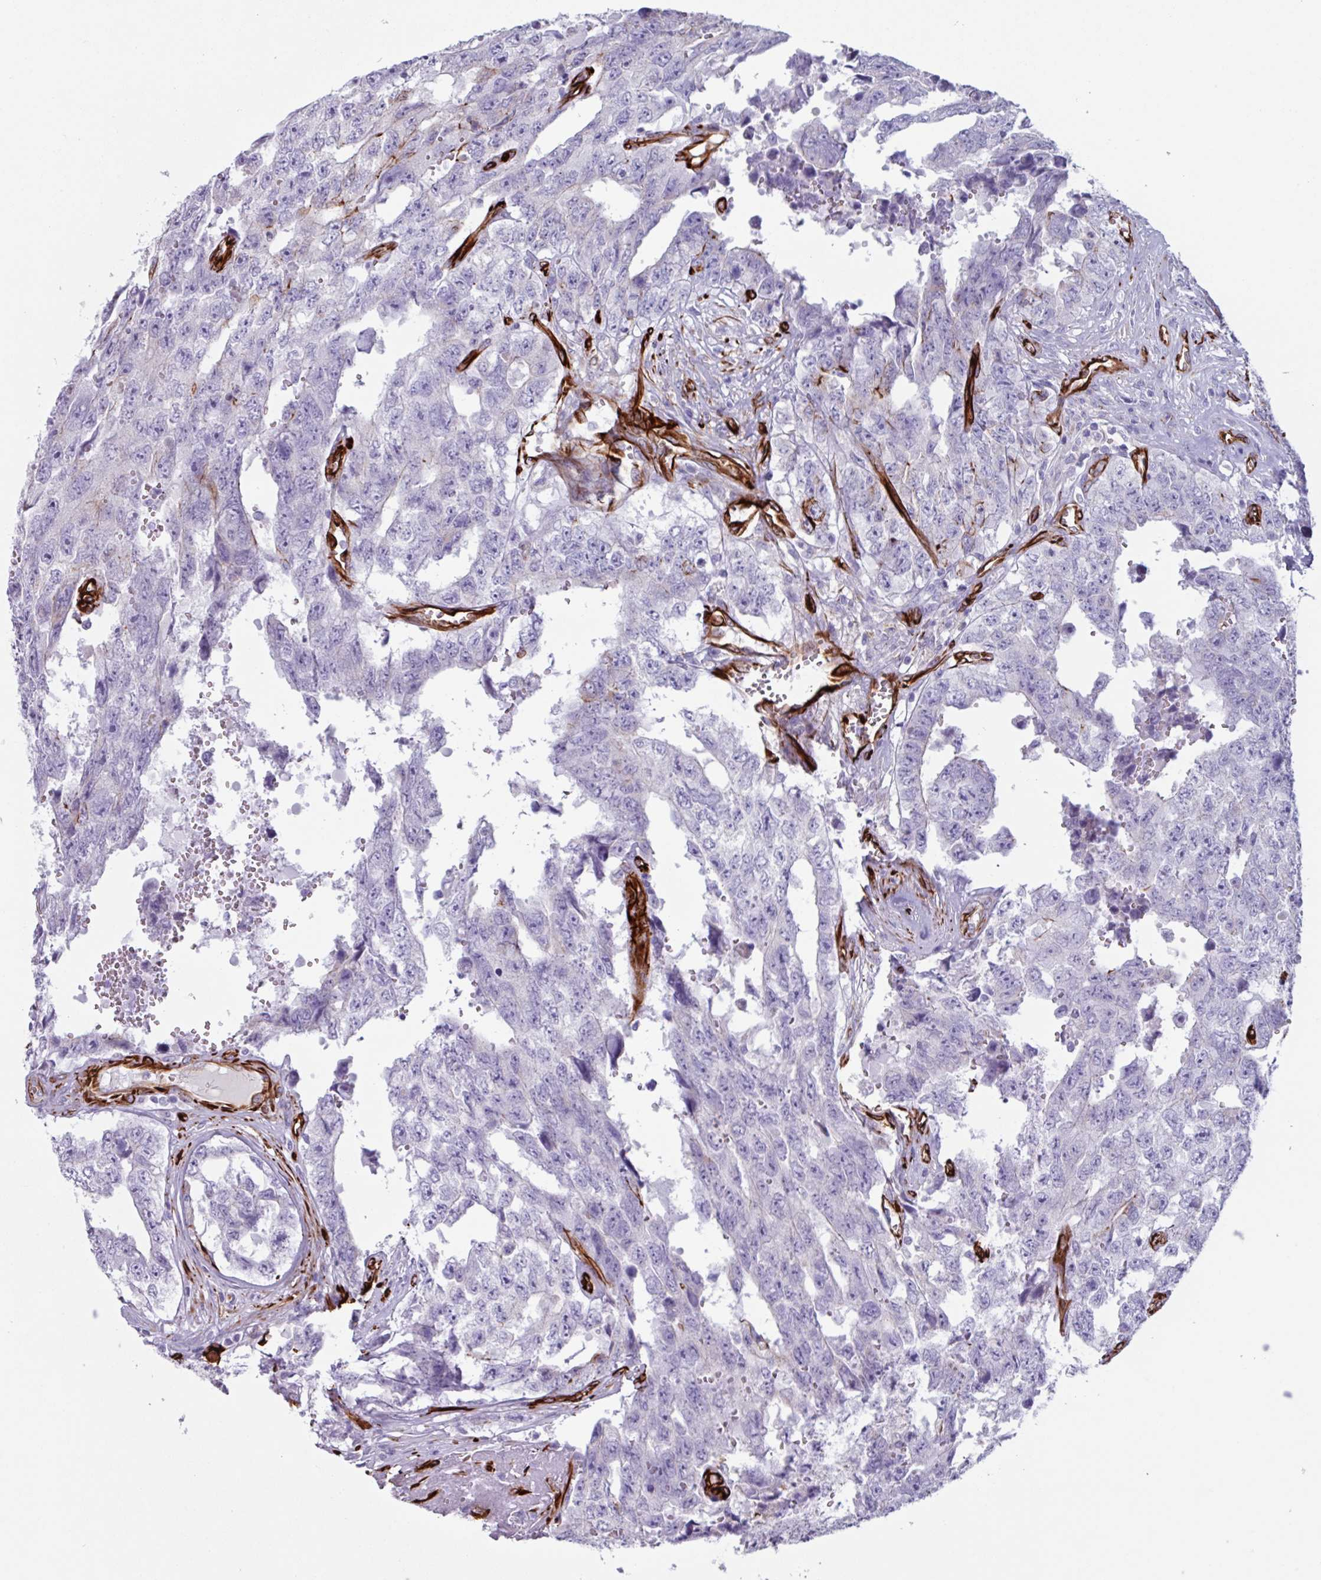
{"staining": {"intensity": "negative", "quantity": "none", "location": "none"}, "tissue": "testis cancer", "cell_type": "Tumor cells", "image_type": "cancer", "snomed": [{"axis": "morphology", "description": "Normal tissue, NOS"}, {"axis": "morphology", "description": "Carcinoma, Embryonal, NOS"}, {"axis": "topography", "description": "Testis"}, {"axis": "topography", "description": "Epididymis"}], "caption": "Testis cancer (embryonal carcinoma) was stained to show a protein in brown. There is no significant positivity in tumor cells.", "gene": "BTD", "patient": {"sex": "male", "age": 25}}